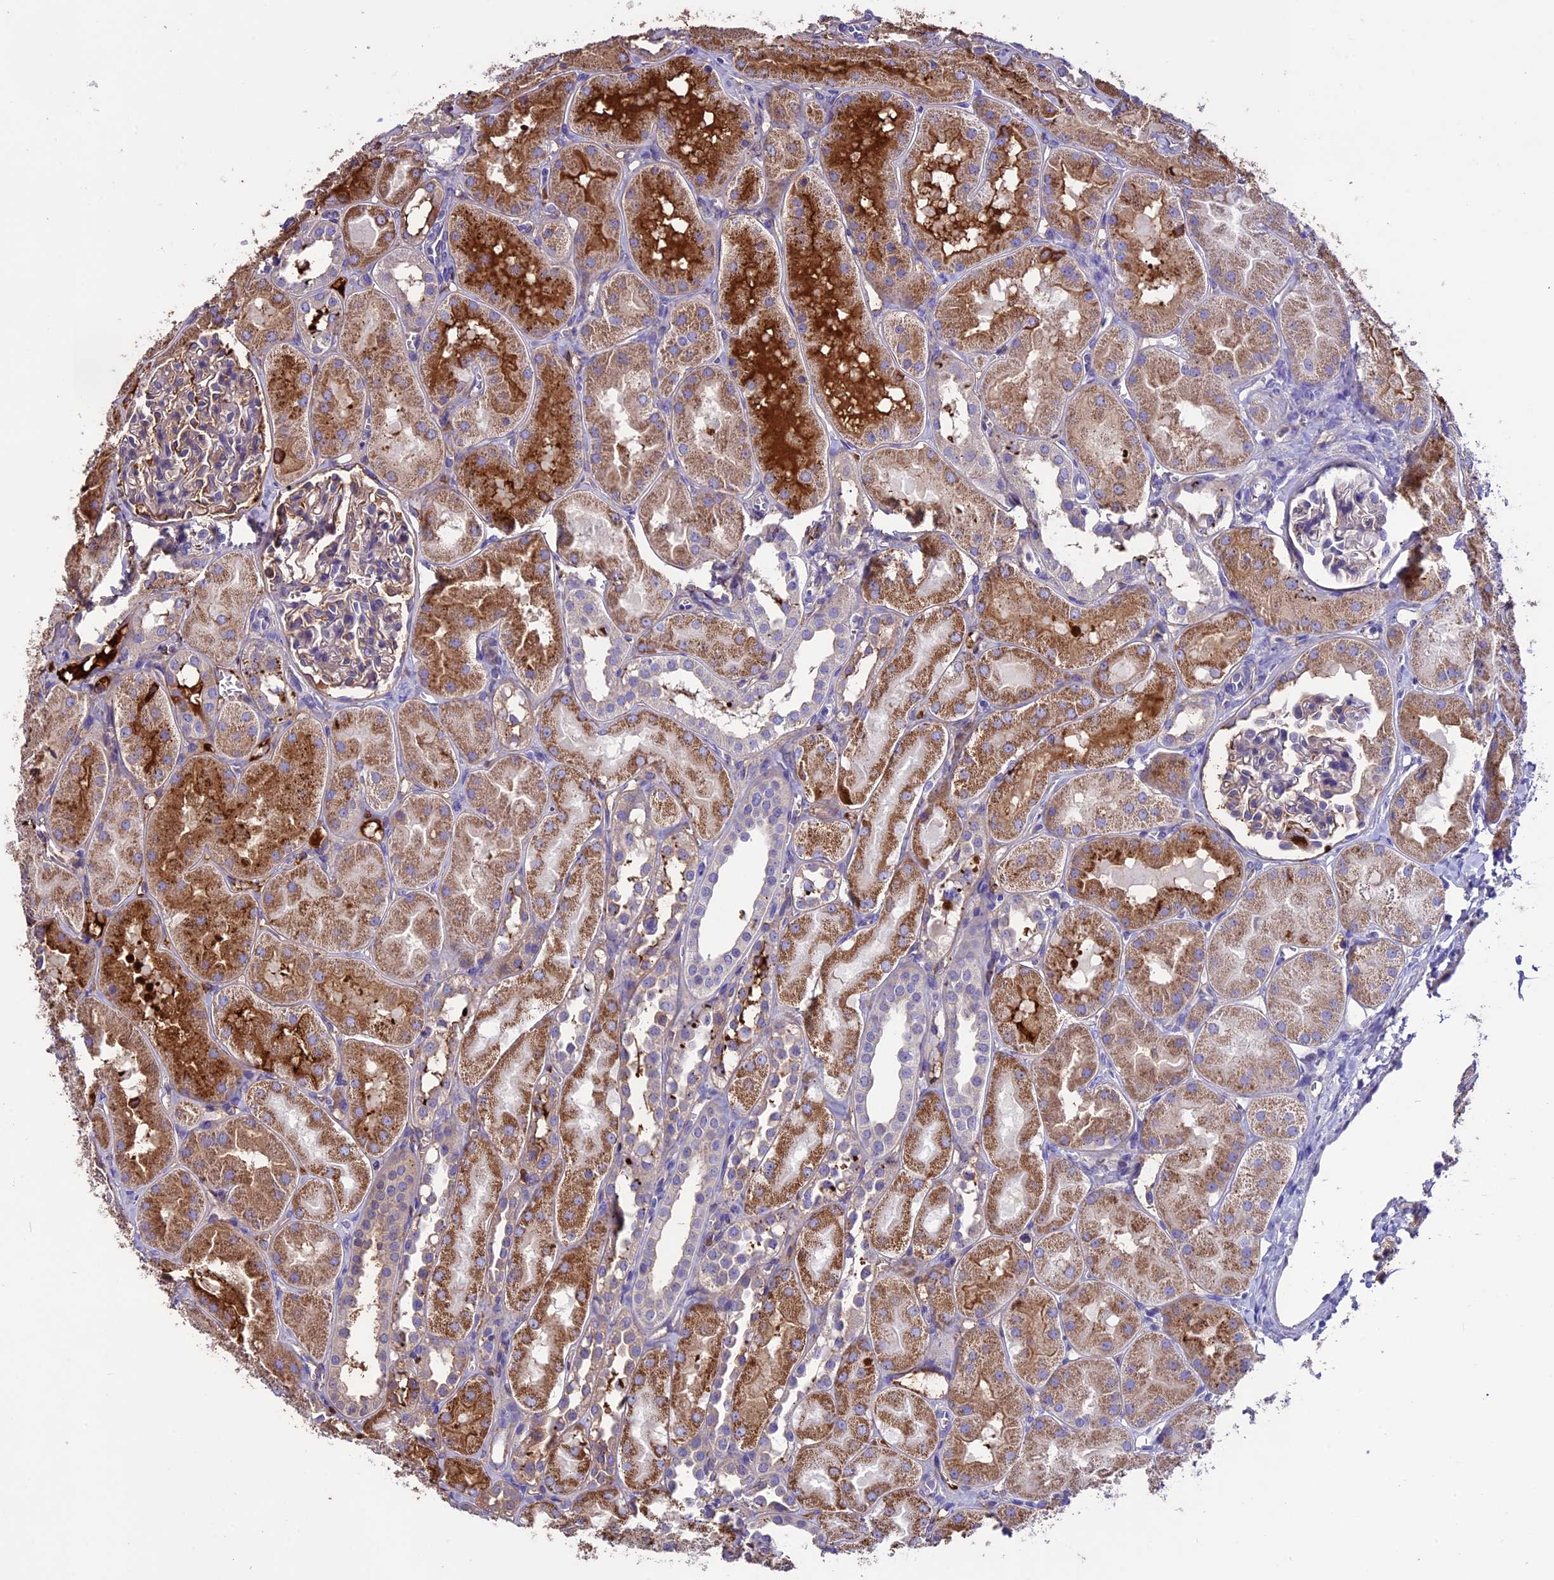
{"staining": {"intensity": "weak", "quantity": "25%-75%", "location": "cytoplasmic/membranous"}, "tissue": "kidney", "cell_type": "Cells in glomeruli", "image_type": "normal", "snomed": [{"axis": "morphology", "description": "Normal tissue, NOS"}, {"axis": "topography", "description": "Kidney"}, {"axis": "topography", "description": "Urinary bladder"}], "caption": "The micrograph displays staining of benign kidney, revealing weak cytoplasmic/membranous protein expression (brown color) within cells in glomeruli. (DAB IHC, brown staining for protein, blue staining for nuclei).", "gene": "TCP11L2", "patient": {"sex": "male", "age": 16}}